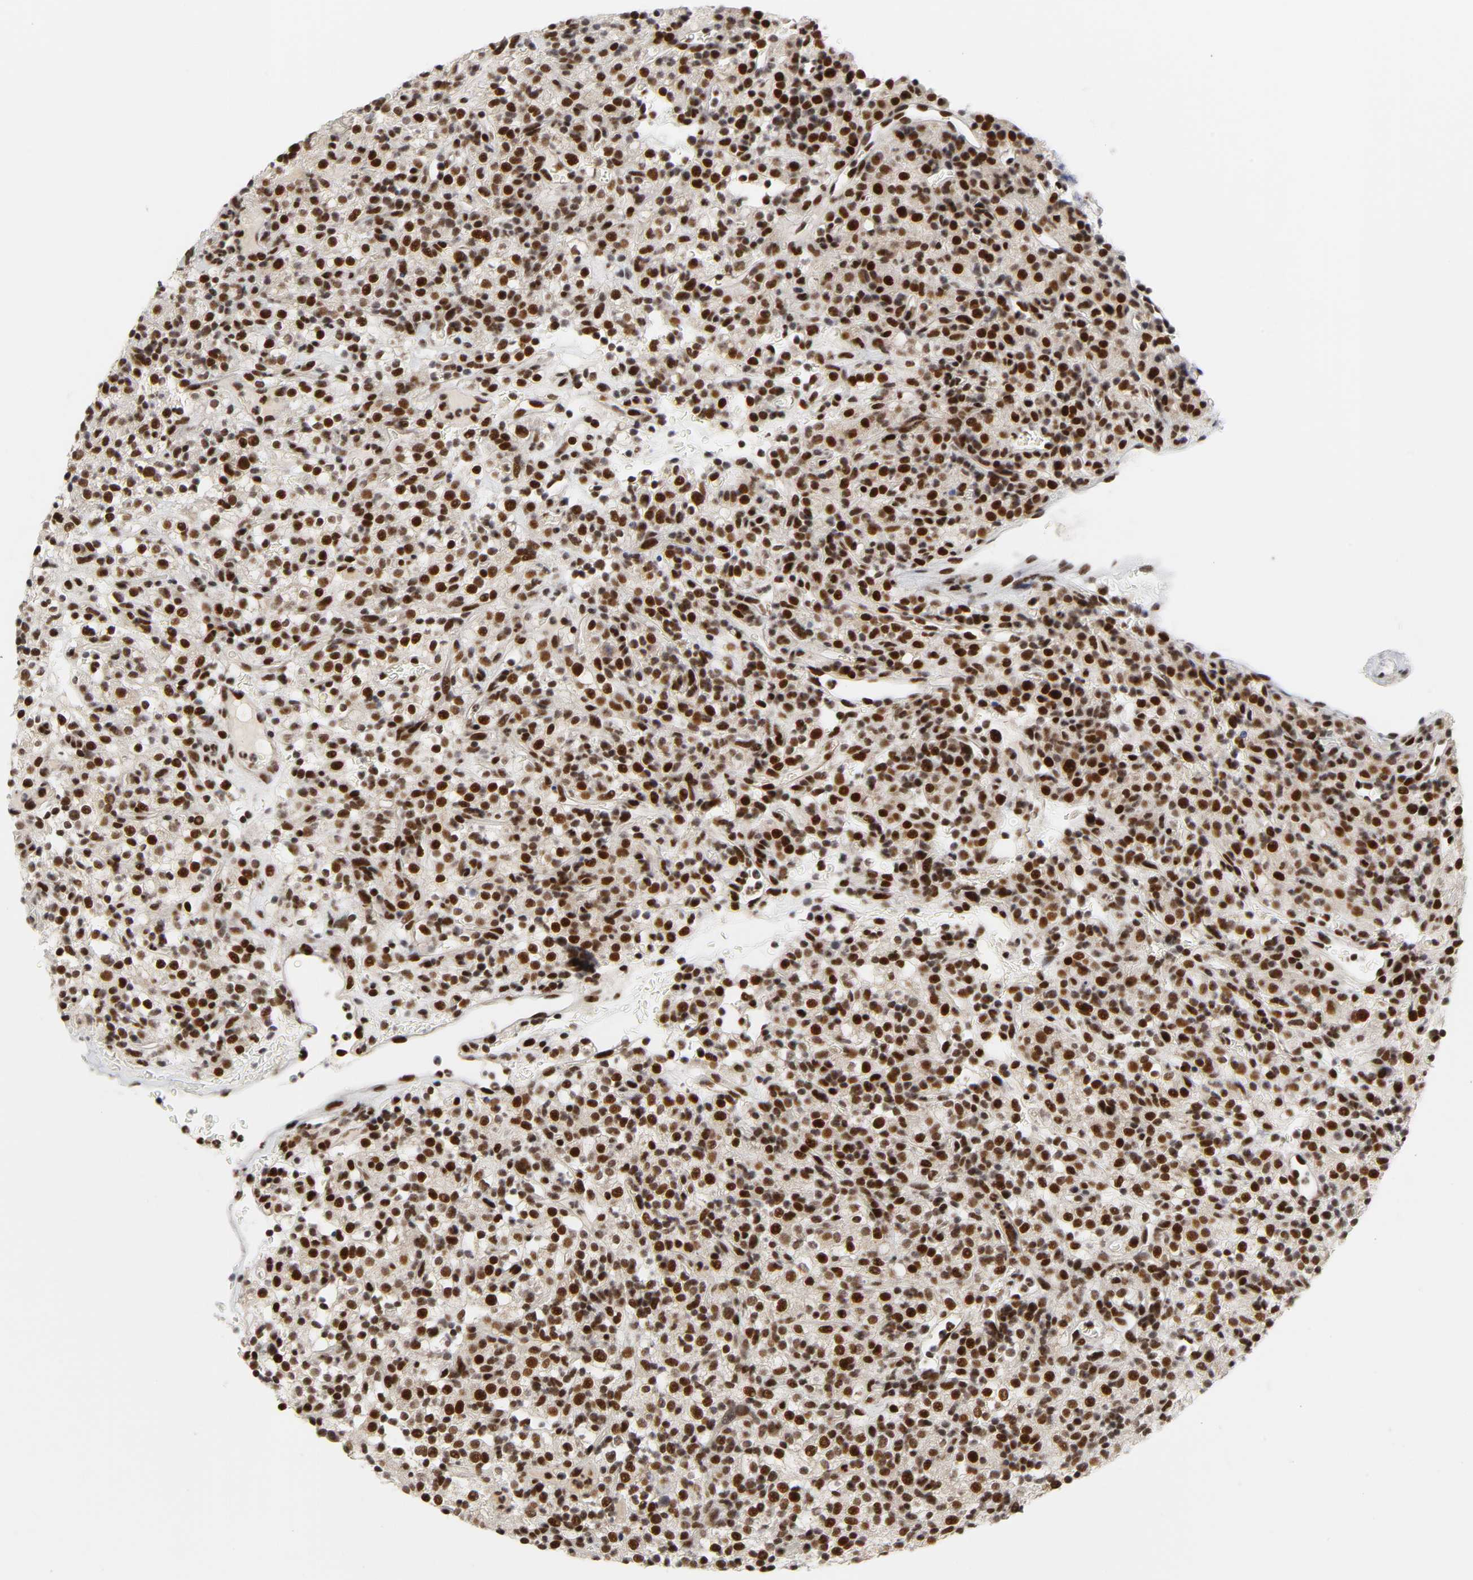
{"staining": {"intensity": "strong", "quantity": ">75%", "location": "nuclear"}, "tissue": "renal cancer", "cell_type": "Tumor cells", "image_type": "cancer", "snomed": [{"axis": "morphology", "description": "Normal tissue, NOS"}, {"axis": "morphology", "description": "Adenocarcinoma, NOS"}, {"axis": "topography", "description": "Kidney"}], "caption": "This image reveals renal adenocarcinoma stained with IHC to label a protein in brown. The nuclear of tumor cells show strong positivity for the protein. Nuclei are counter-stained blue.", "gene": "CREBBP", "patient": {"sex": "female", "age": 72}}